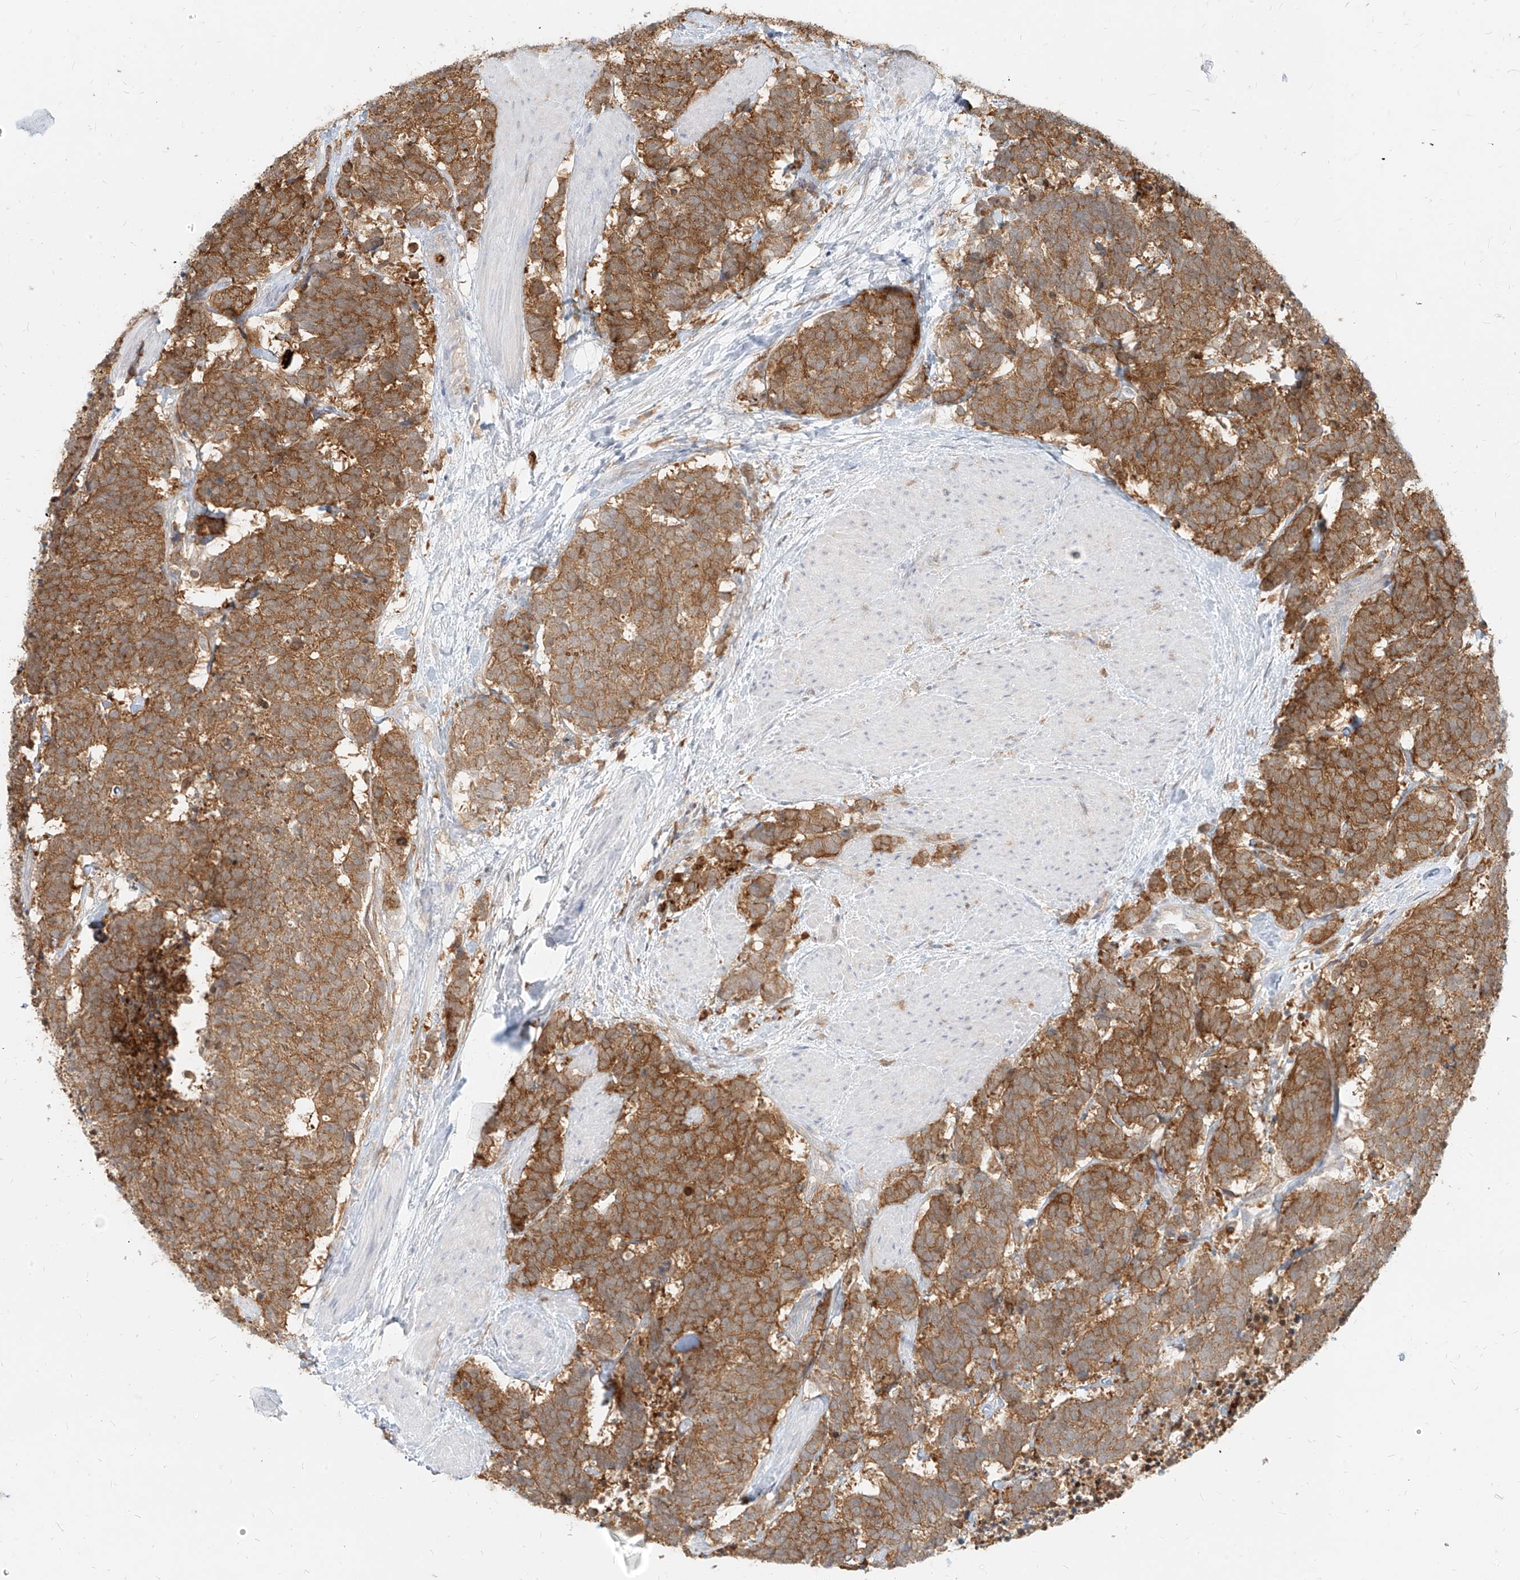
{"staining": {"intensity": "moderate", "quantity": ">75%", "location": "cytoplasmic/membranous"}, "tissue": "carcinoid", "cell_type": "Tumor cells", "image_type": "cancer", "snomed": [{"axis": "morphology", "description": "Carcinoma, NOS"}, {"axis": "morphology", "description": "Carcinoid, malignant, NOS"}, {"axis": "topography", "description": "Urinary bladder"}], "caption": "A brown stain highlights moderate cytoplasmic/membranous expression of a protein in human carcinoid tumor cells.", "gene": "PGD", "patient": {"sex": "male", "age": 57}}